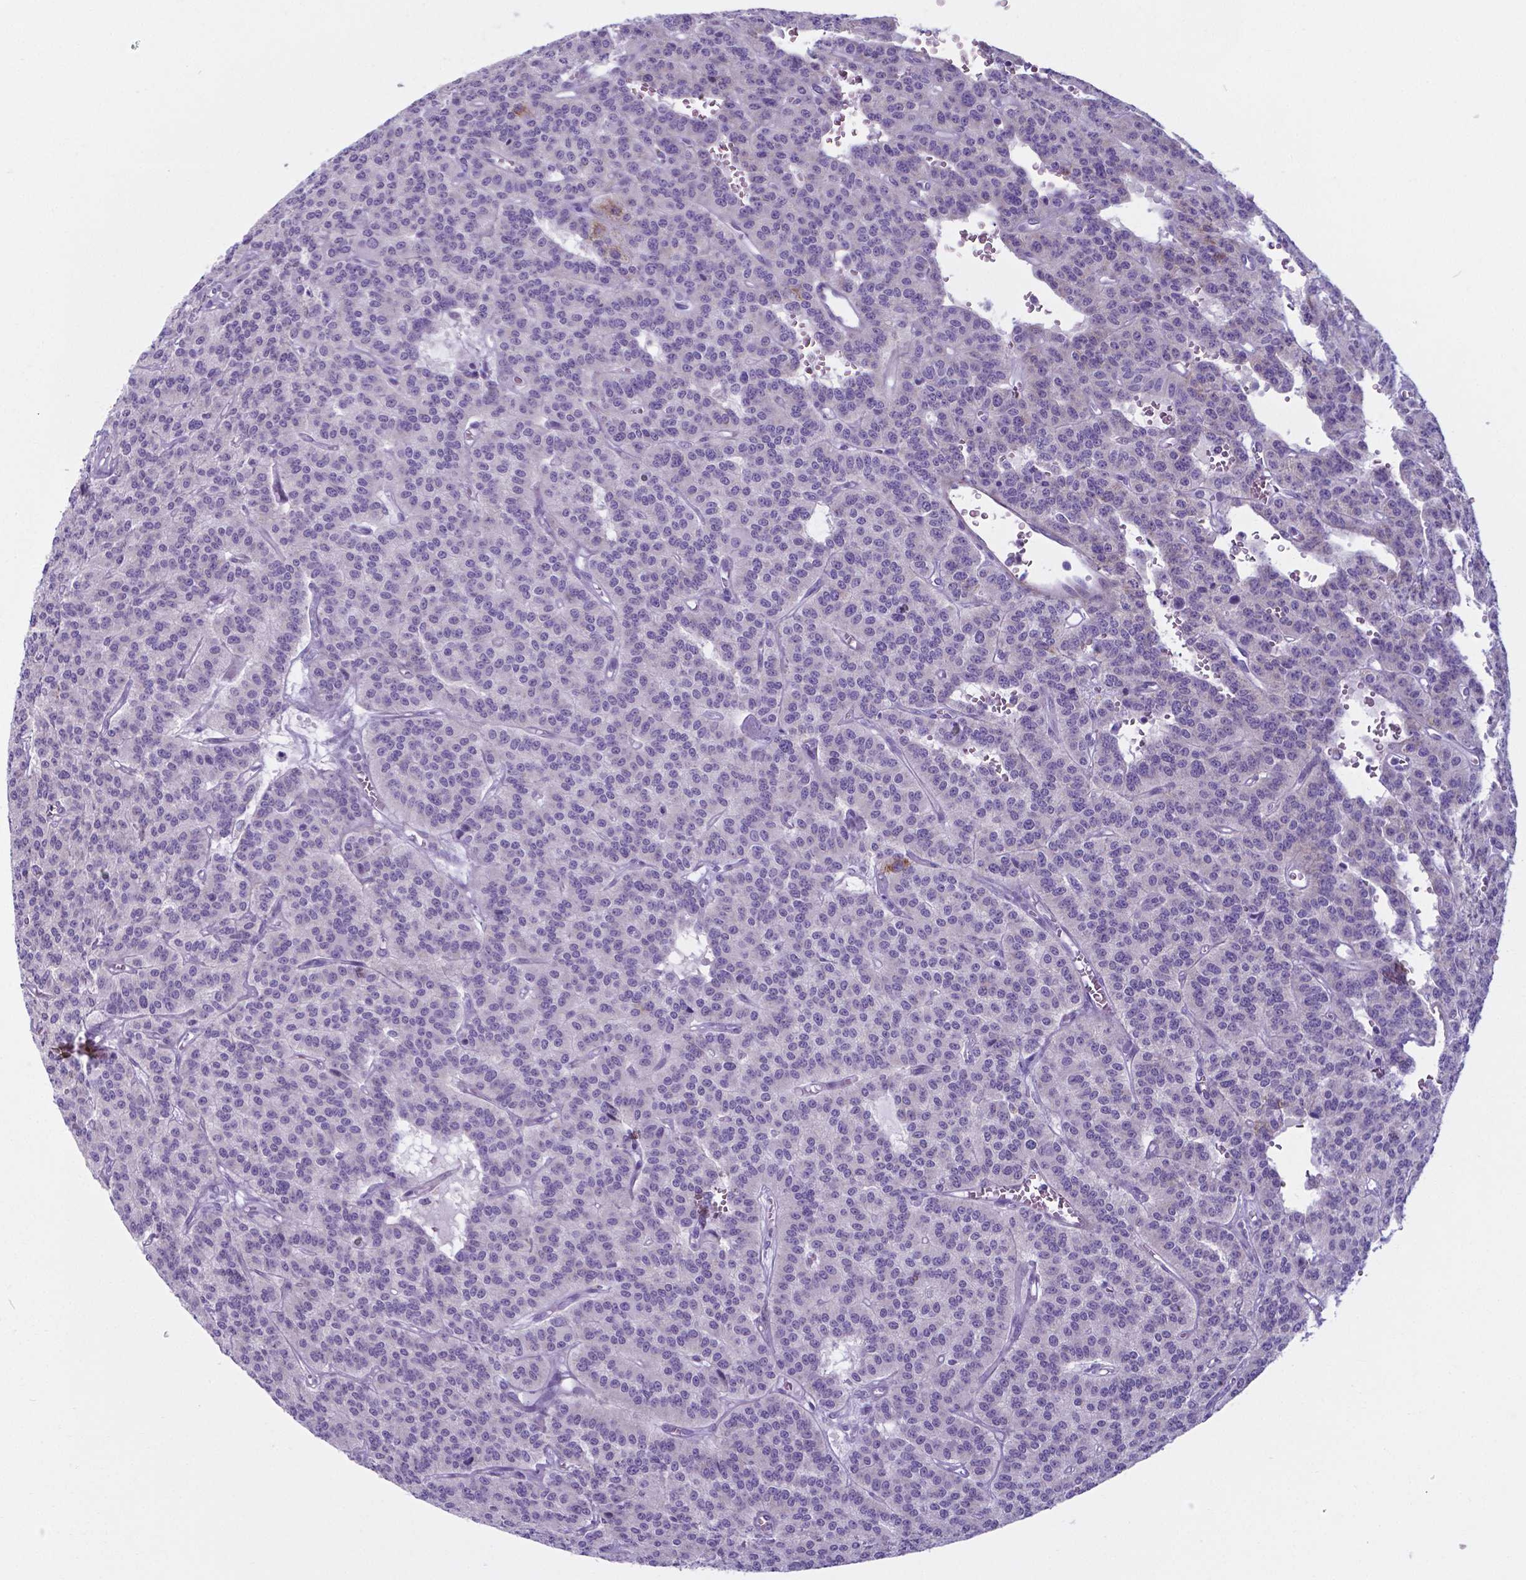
{"staining": {"intensity": "weak", "quantity": "<25%", "location": "cytoplasmic/membranous"}, "tissue": "carcinoid", "cell_type": "Tumor cells", "image_type": "cancer", "snomed": [{"axis": "morphology", "description": "Carcinoid, malignant, NOS"}, {"axis": "topography", "description": "Lung"}], "caption": "Immunohistochemical staining of human carcinoid shows no significant positivity in tumor cells. (DAB (3,3'-diaminobenzidine) immunohistochemistry (IHC) with hematoxylin counter stain).", "gene": "AP5B1", "patient": {"sex": "female", "age": 71}}